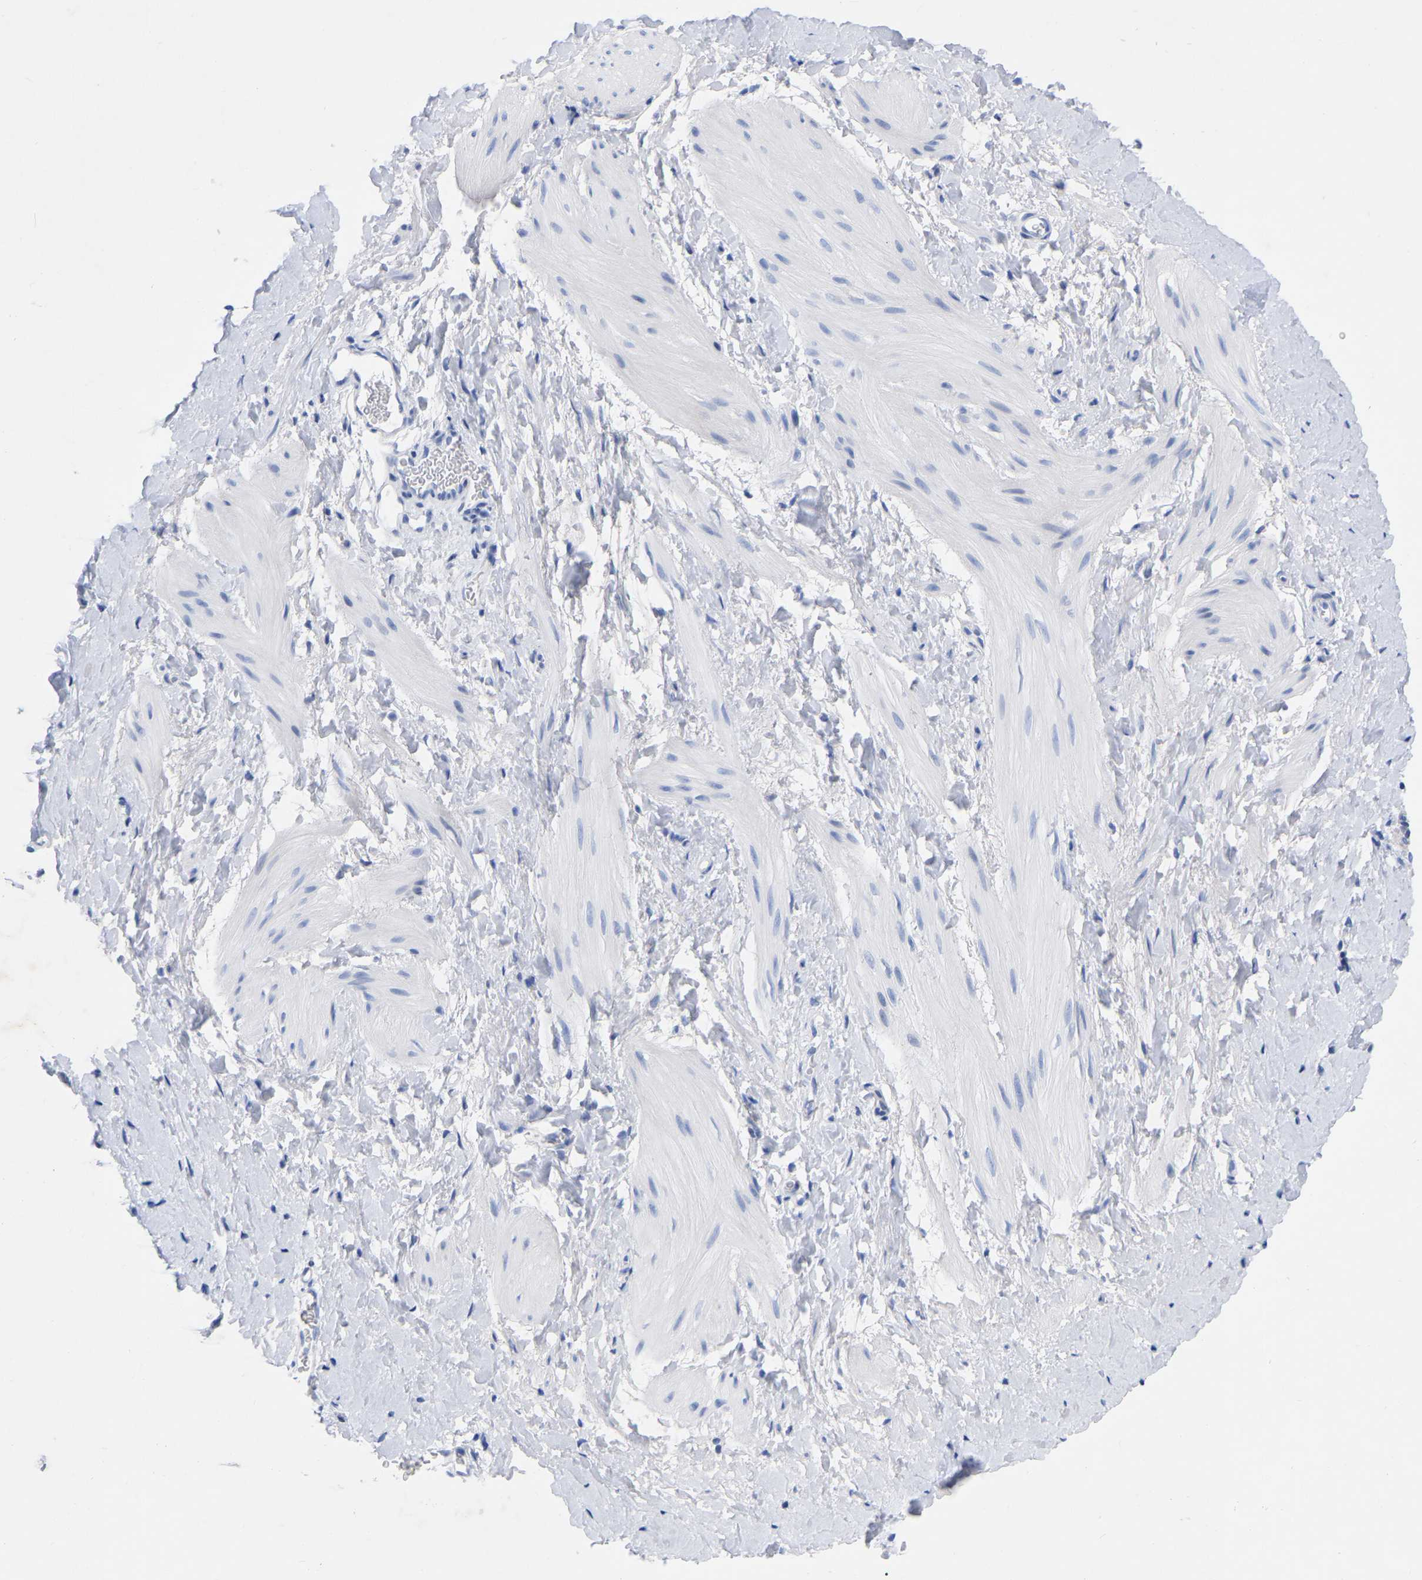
{"staining": {"intensity": "negative", "quantity": "none", "location": "none"}, "tissue": "smooth muscle", "cell_type": "Smooth muscle cells", "image_type": "normal", "snomed": [{"axis": "morphology", "description": "Normal tissue, NOS"}, {"axis": "topography", "description": "Smooth muscle"}], "caption": "The micrograph shows no staining of smooth muscle cells in benign smooth muscle.", "gene": "ZNF629", "patient": {"sex": "male", "age": 16}}